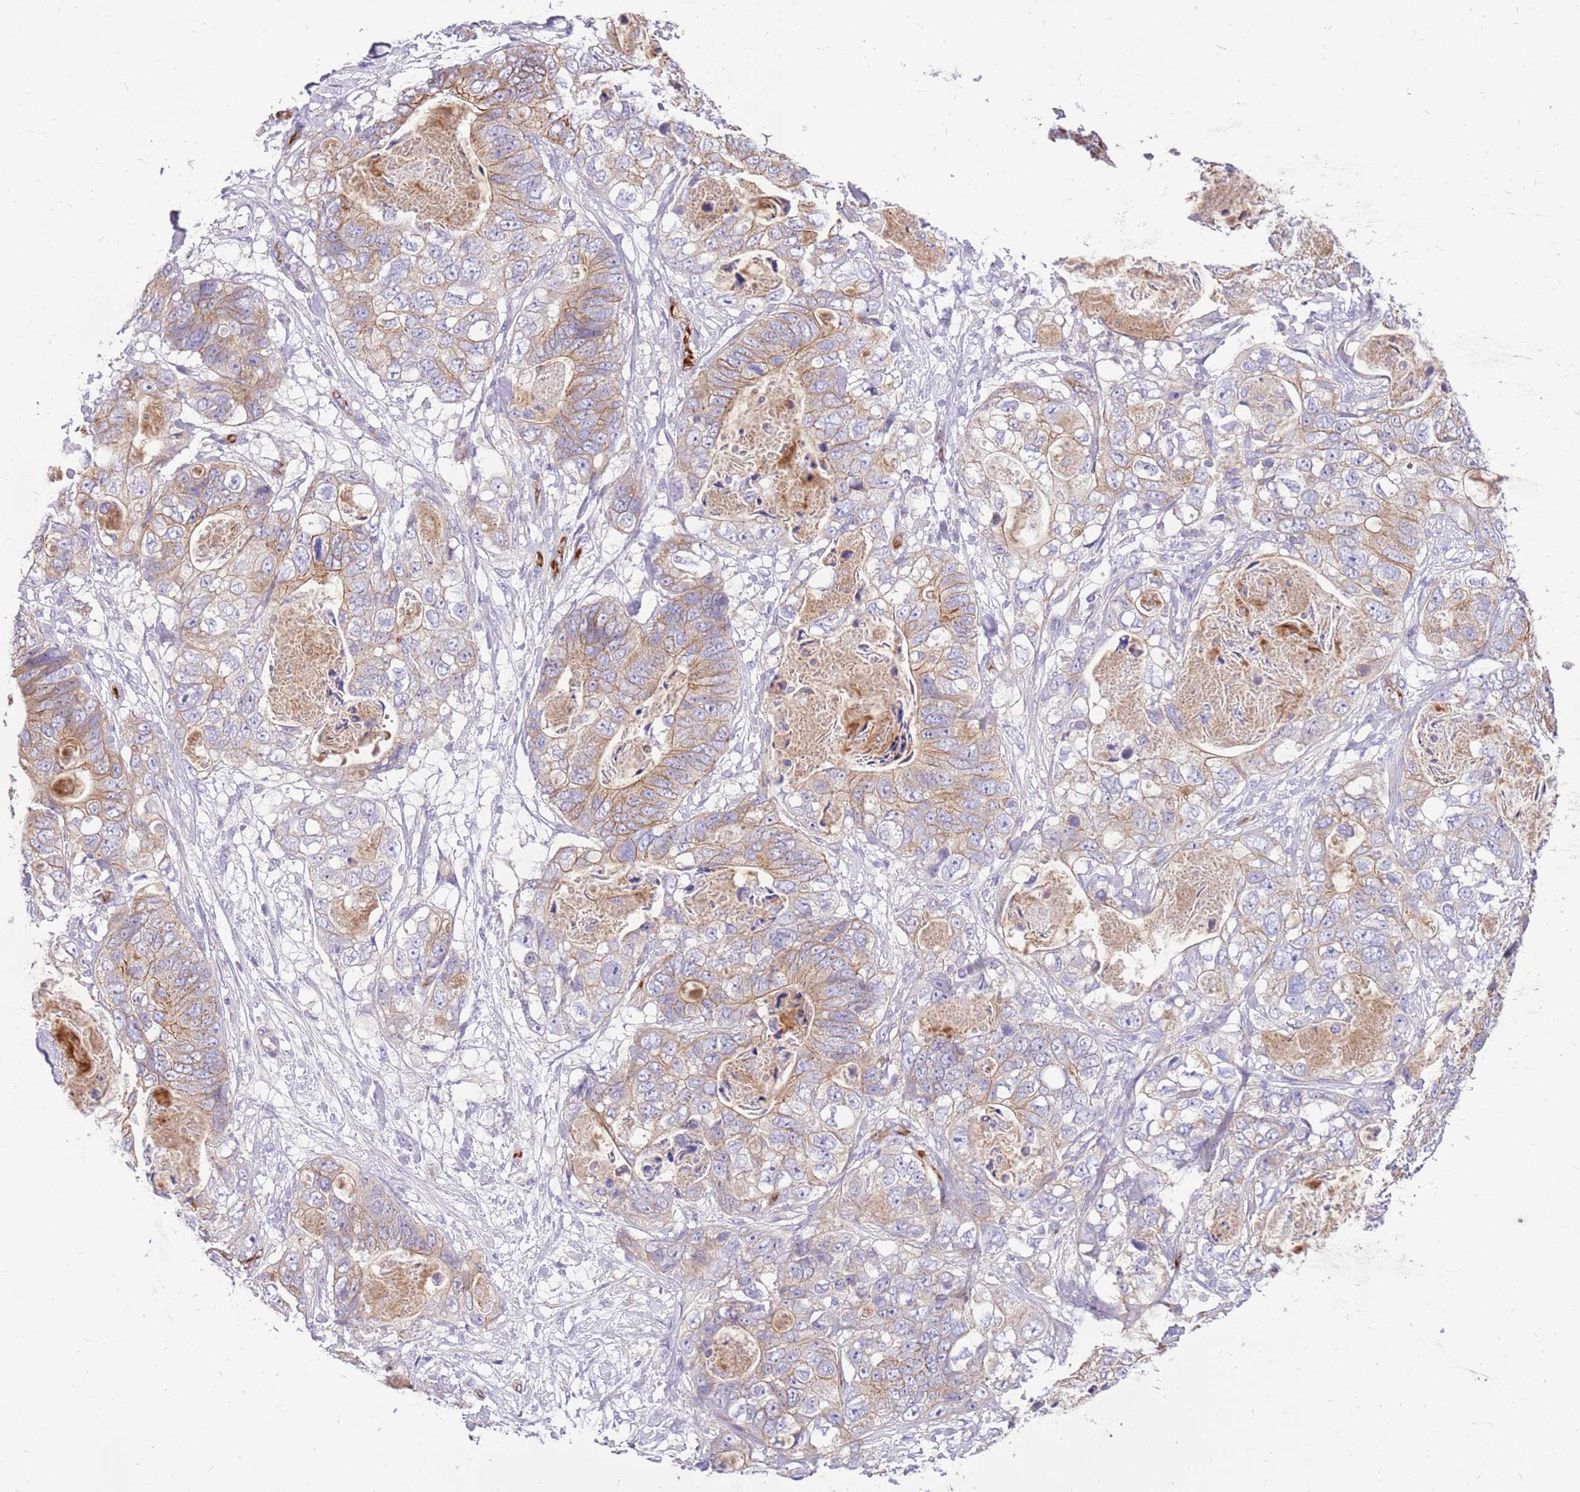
{"staining": {"intensity": "moderate", "quantity": "25%-75%", "location": "cytoplasmic/membranous"}, "tissue": "stomach cancer", "cell_type": "Tumor cells", "image_type": "cancer", "snomed": [{"axis": "morphology", "description": "Normal tissue, NOS"}, {"axis": "morphology", "description": "Adenocarcinoma, NOS"}, {"axis": "topography", "description": "Stomach"}], "caption": "A medium amount of moderate cytoplasmic/membranous positivity is present in about 25%-75% of tumor cells in adenocarcinoma (stomach) tissue.", "gene": "WDR90", "patient": {"sex": "female", "age": 89}}